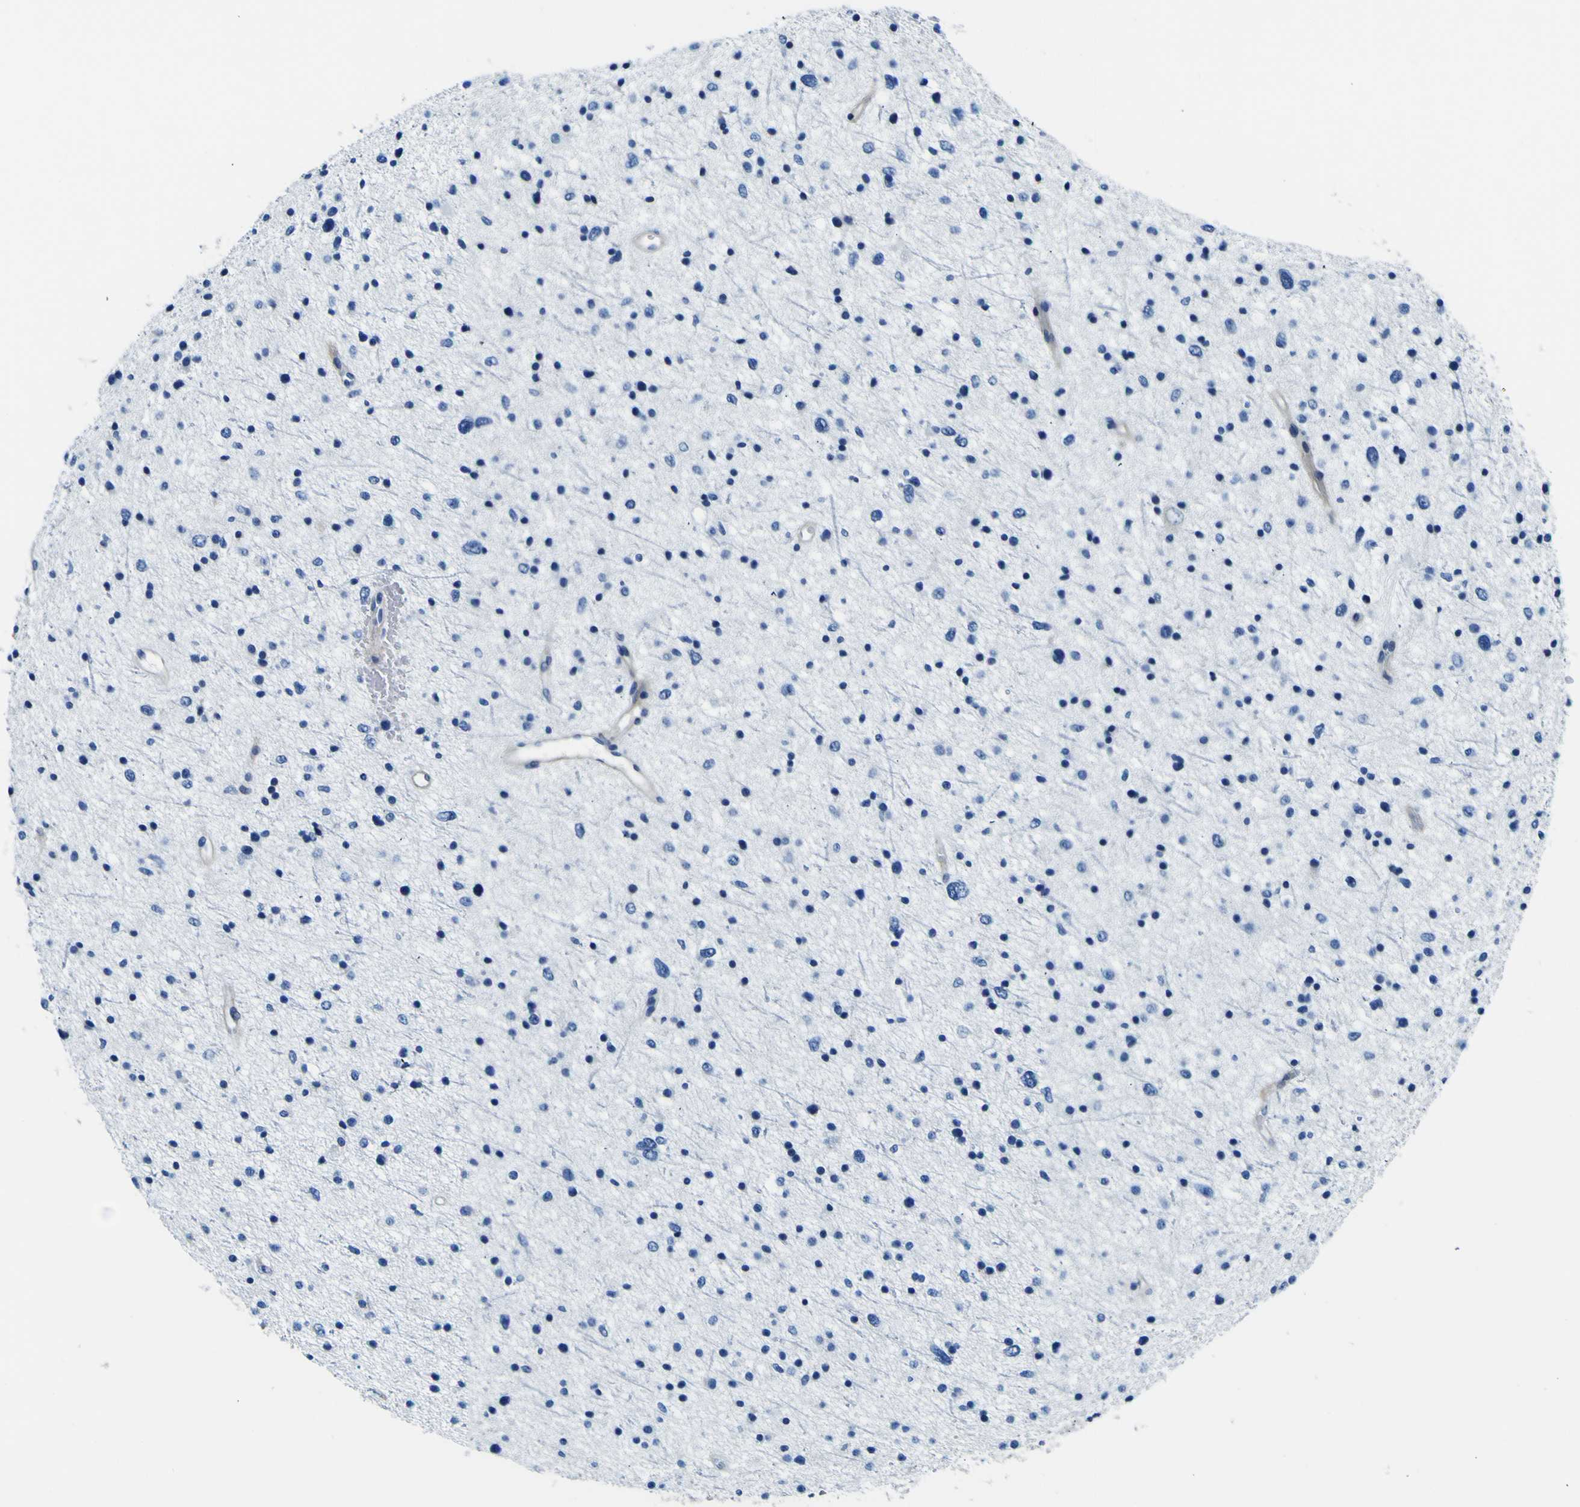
{"staining": {"intensity": "negative", "quantity": "none", "location": "none"}, "tissue": "glioma", "cell_type": "Tumor cells", "image_type": "cancer", "snomed": [{"axis": "morphology", "description": "Glioma, malignant, Low grade"}, {"axis": "topography", "description": "Brain"}], "caption": "A micrograph of glioma stained for a protein shows no brown staining in tumor cells. The staining is performed using DAB brown chromogen with nuclei counter-stained in using hematoxylin.", "gene": "ADGRA2", "patient": {"sex": "female", "age": 37}}